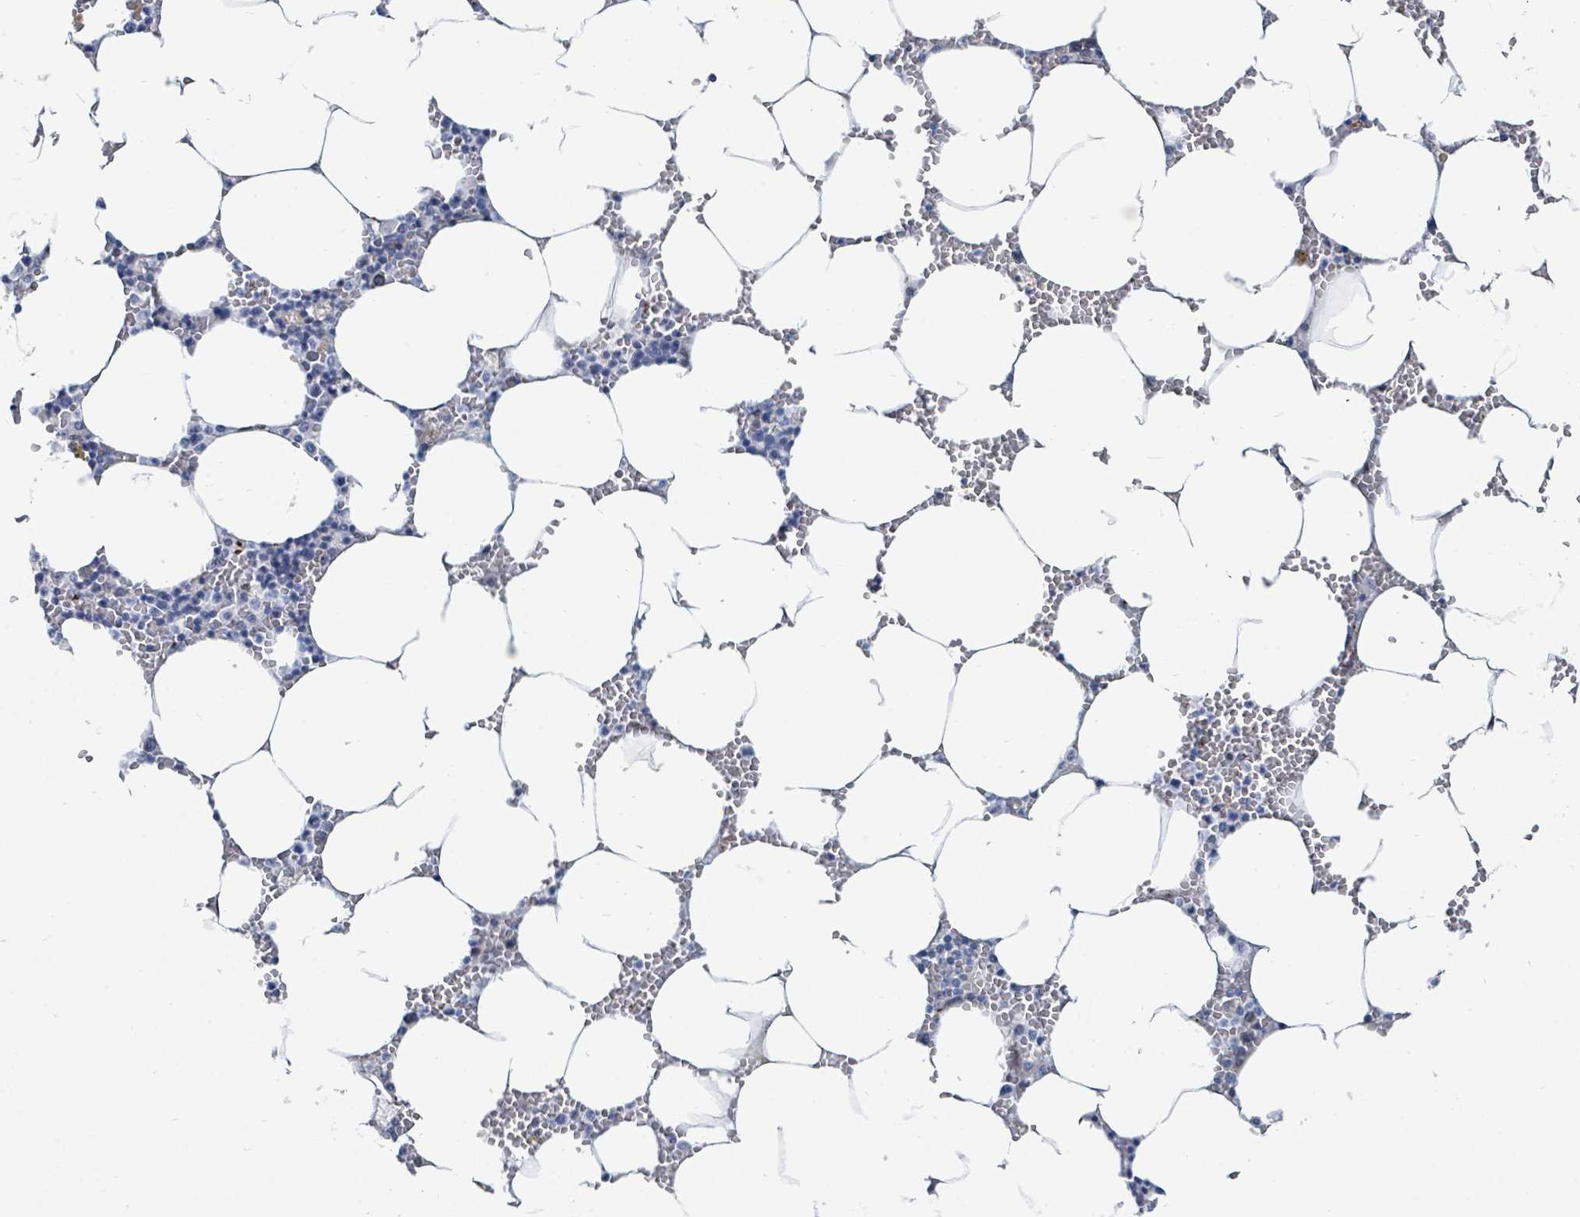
{"staining": {"intensity": "strong", "quantity": "<25%", "location": "cytoplasmic/membranous"}, "tissue": "bone marrow", "cell_type": "Hematopoietic cells", "image_type": "normal", "snomed": [{"axis": "morphology", "description": "Normal tissue, NOS"}, {"axis": "topography", "description": "Bone marrow"}], "caption": "This histopathology image displays immunohistochemistry (IHC) staining of benign human bone marrow, with medium strong cytoplasmic/membranous expression in about <25% of hematopoietic cells.", "gene": "DCAF5", "patient": {"sex": "male", "age": 70}}